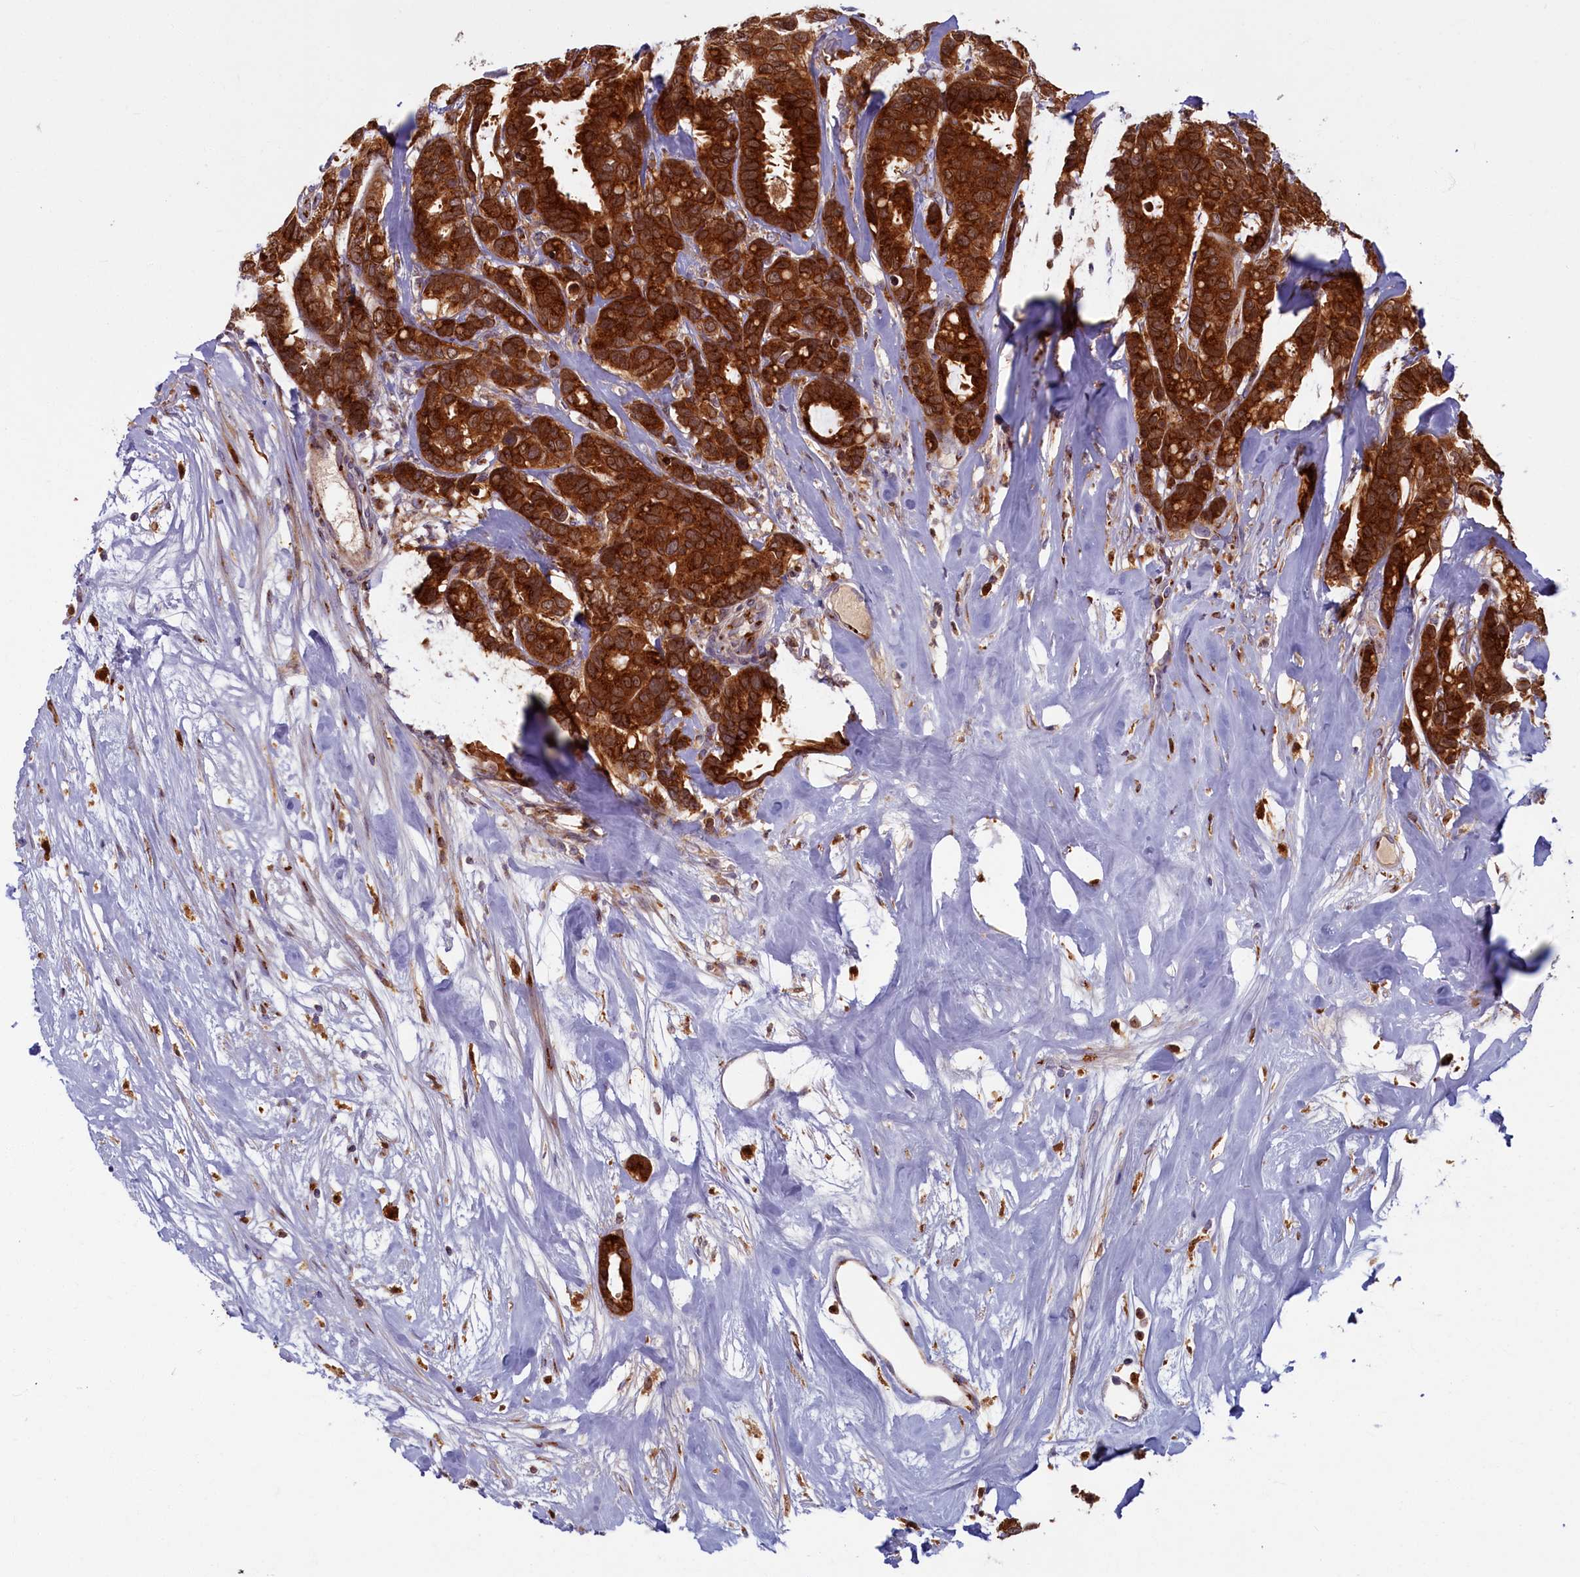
{"staining": {"intensity": "strong", "quantity": ">75%", "location": "cytoplasmic/membranous"}, "tissue": "breast cancer", "cell_type": "Tumor cells", "image_type": "cancer", "snomed": [{"axis": "morphology", "description": "Duct carcinoma"}, {"axis": "topography", "description": "Breast"}], "caption": "Immunohistochemistry (DAB (3,3'-diaminobenzidine)) staining of human breast invasive ductal carcinoma shows strong cytoplasmic/membranous protein positivity in about >75% of tumor cells.", "gene": "BLVRB", "patient": {"sex": "female", "age": 87}}